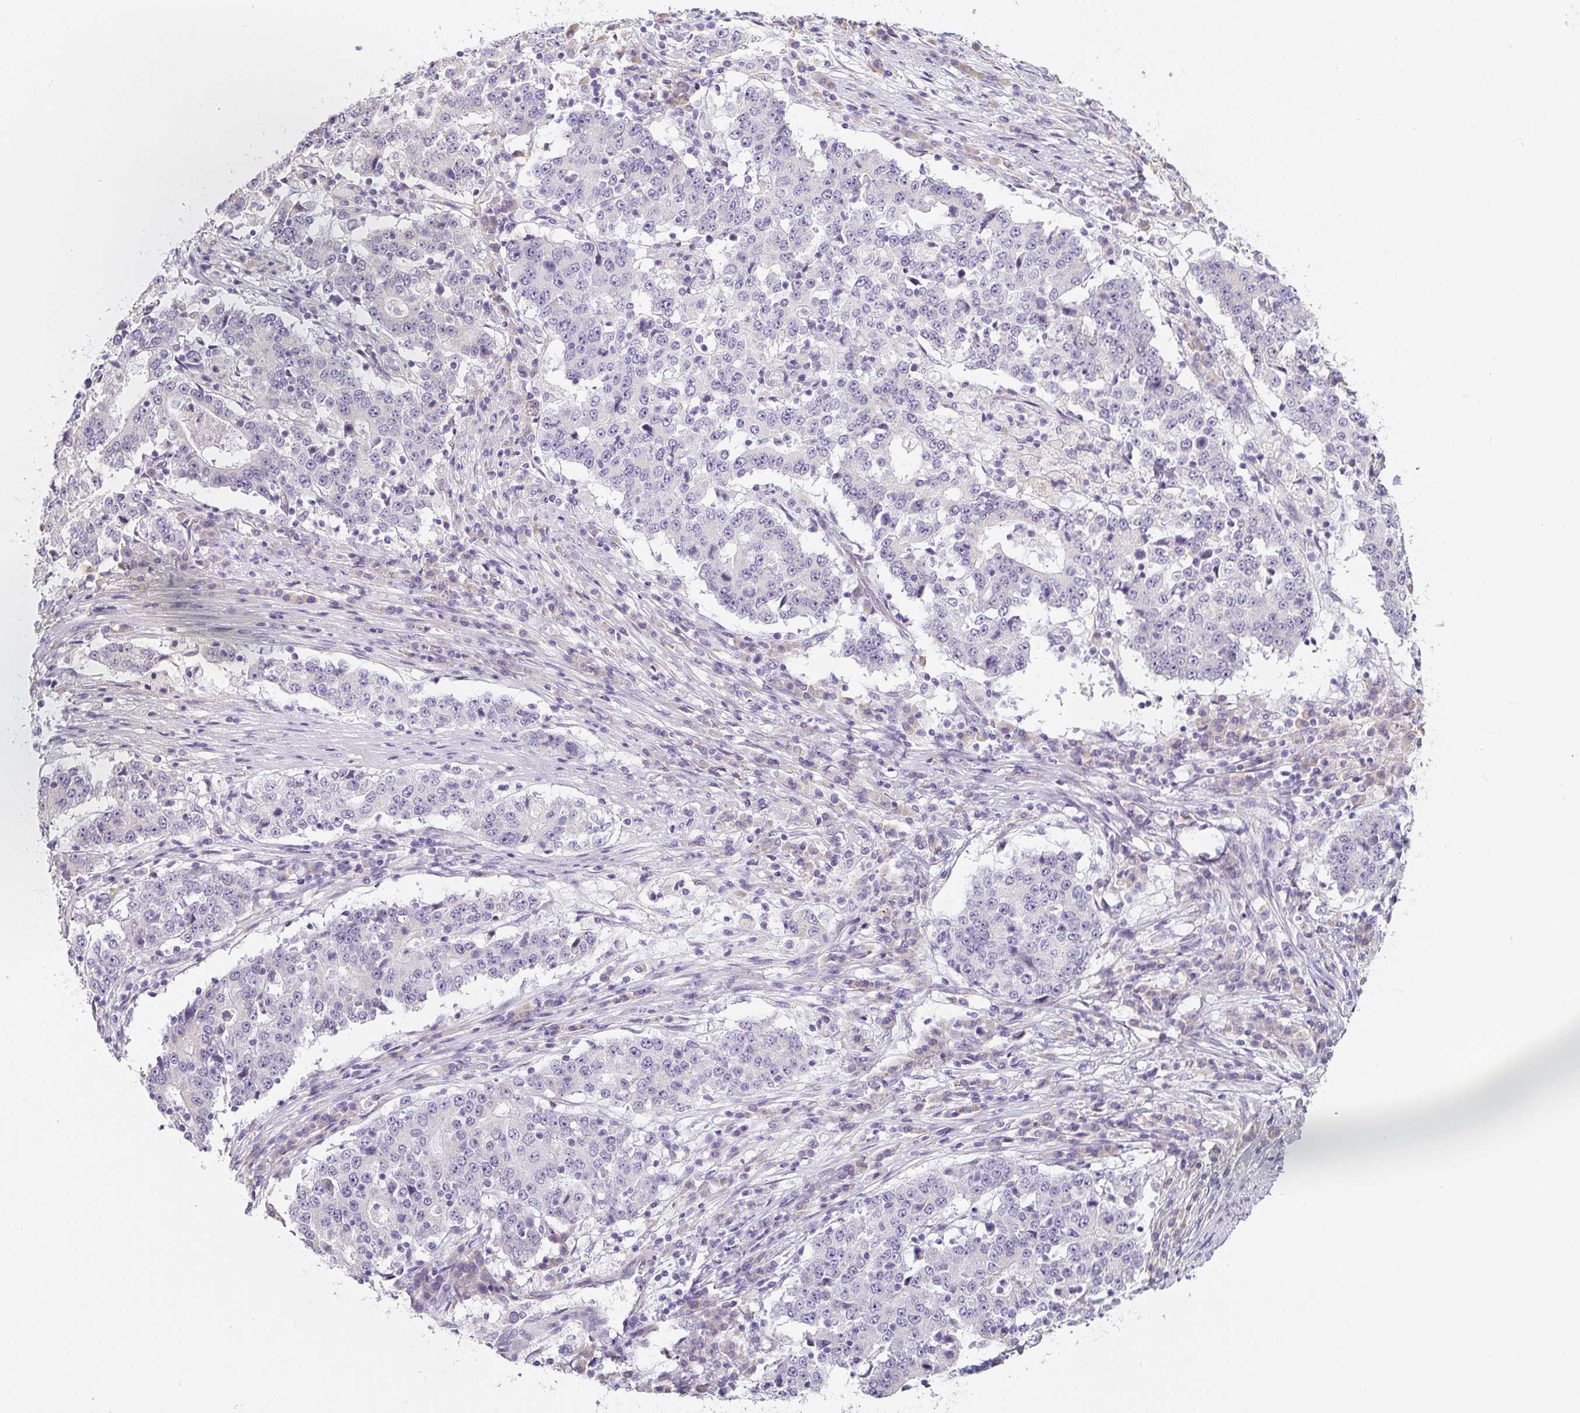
{"staining": {"intensity": "negative", "quantity": "none", "location": "none"}, "tissue": "stomach cancer", "cell_type": "Tumor cells", "image_type": "cancer", "snomed": [{"axis": "morphology", "description": "Adenocarcinoma, NOS"}, {"axis": "topography", "description": "Stomach"}], "caption": "Immunohistochemistry of stomach cancer (adenocarcinoma) exhibits no positivity in tumor cells.", "gene": "PWWP3B", "patient": {"sex": "male", "age": 59}}